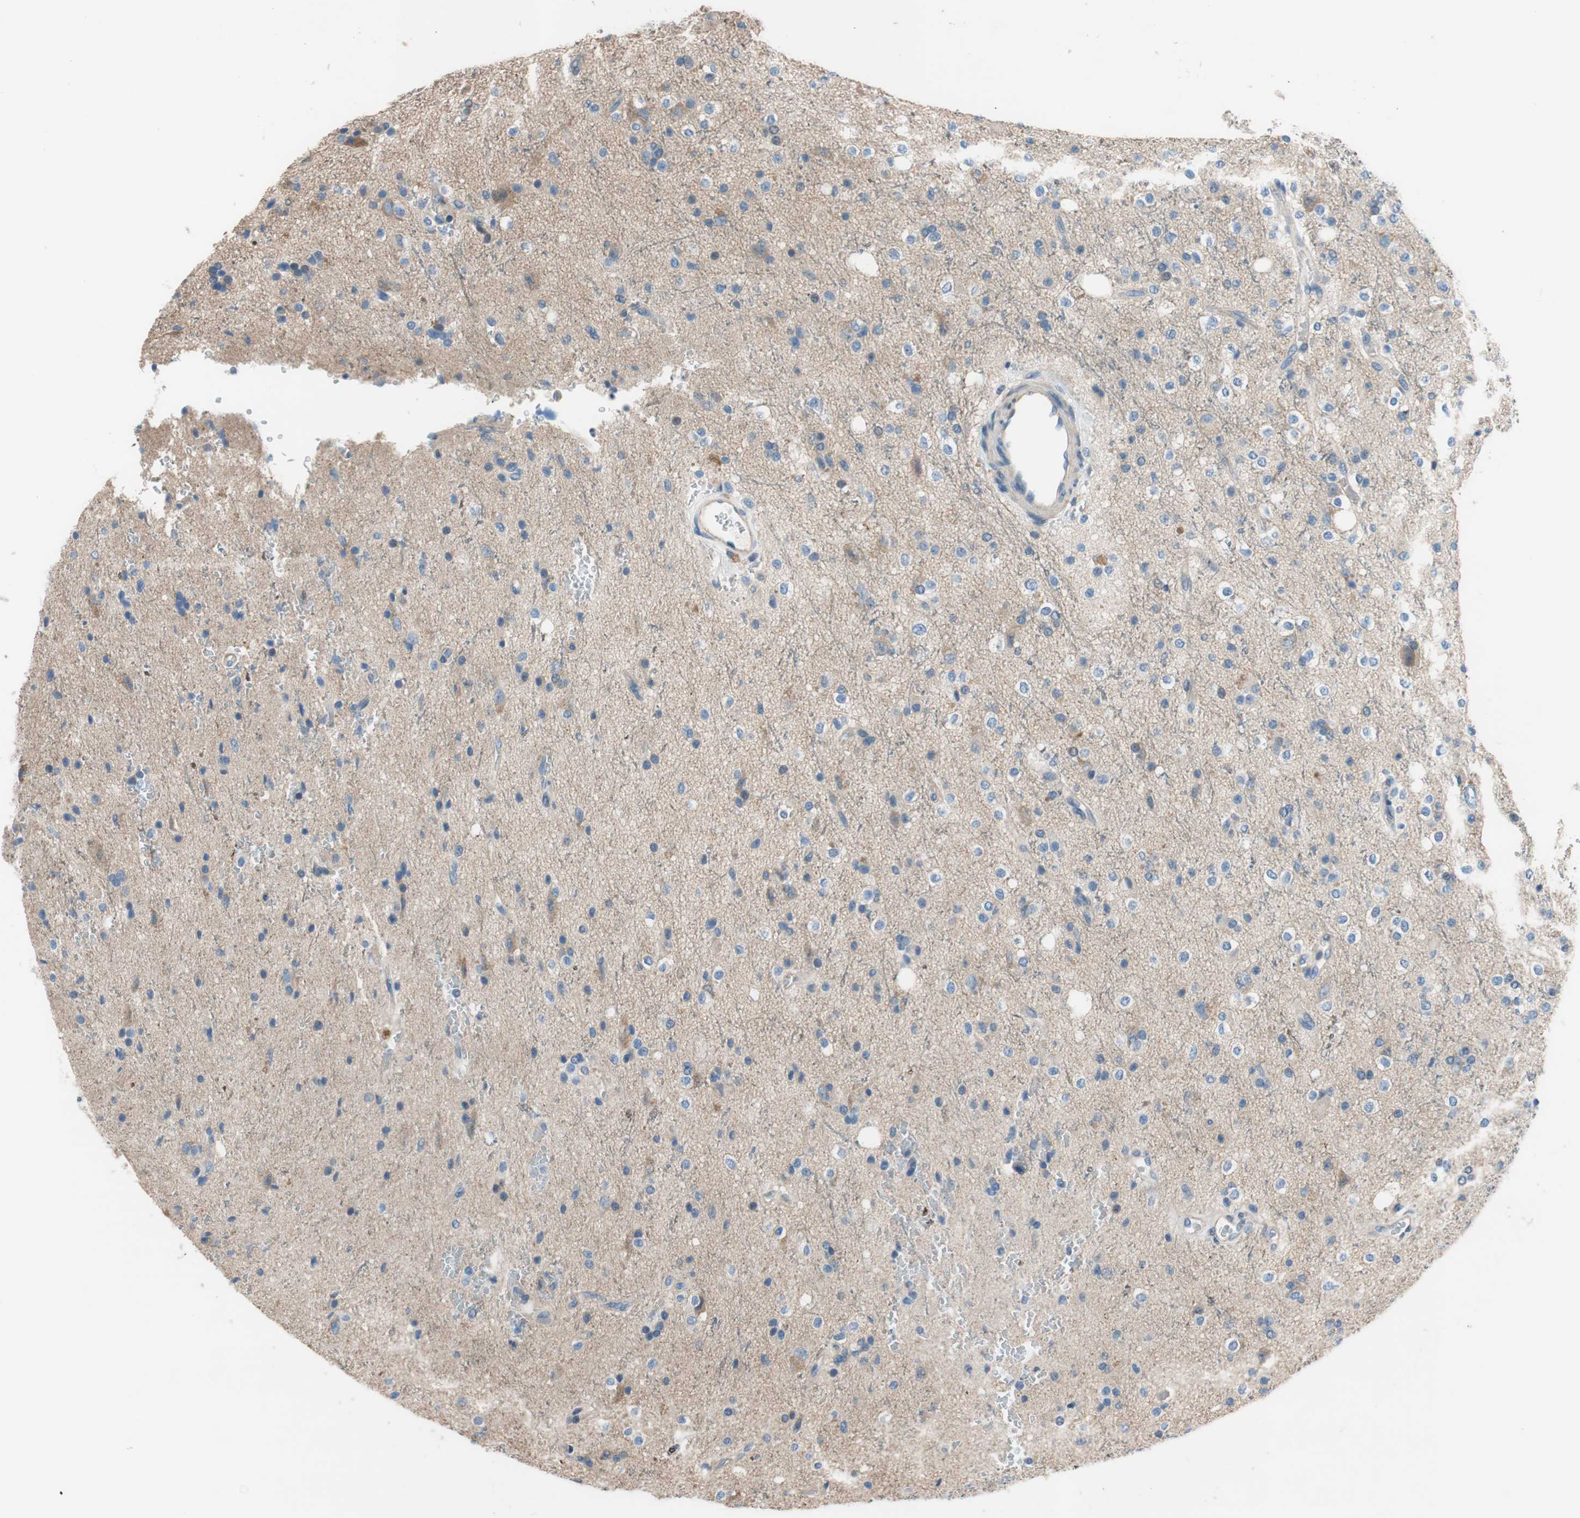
{"staining": {"intensity": "negative", "quantity": "none", "location": "none"}, "tissue": "glioma", "cell_type": "Tumor cells", "image_type": "cancer", "snomed": [{"axis": "morphology", "description": "Glioma, malignant, High grade"}, {"axis": "topography", "description": "Brain"}], "caption": "This image is of glioma stained with IHC to label a protein in brown with the nuclei are counter-stained blue. There is no expression in tumor cells. The staining was performed using DAB to visualize the protein expression in brown, while the nuclei were stained in blue with hematoxylin (Magnification: 20x).", "gene": "CALML3", "patient": {"sex": "male", "age": 47}}